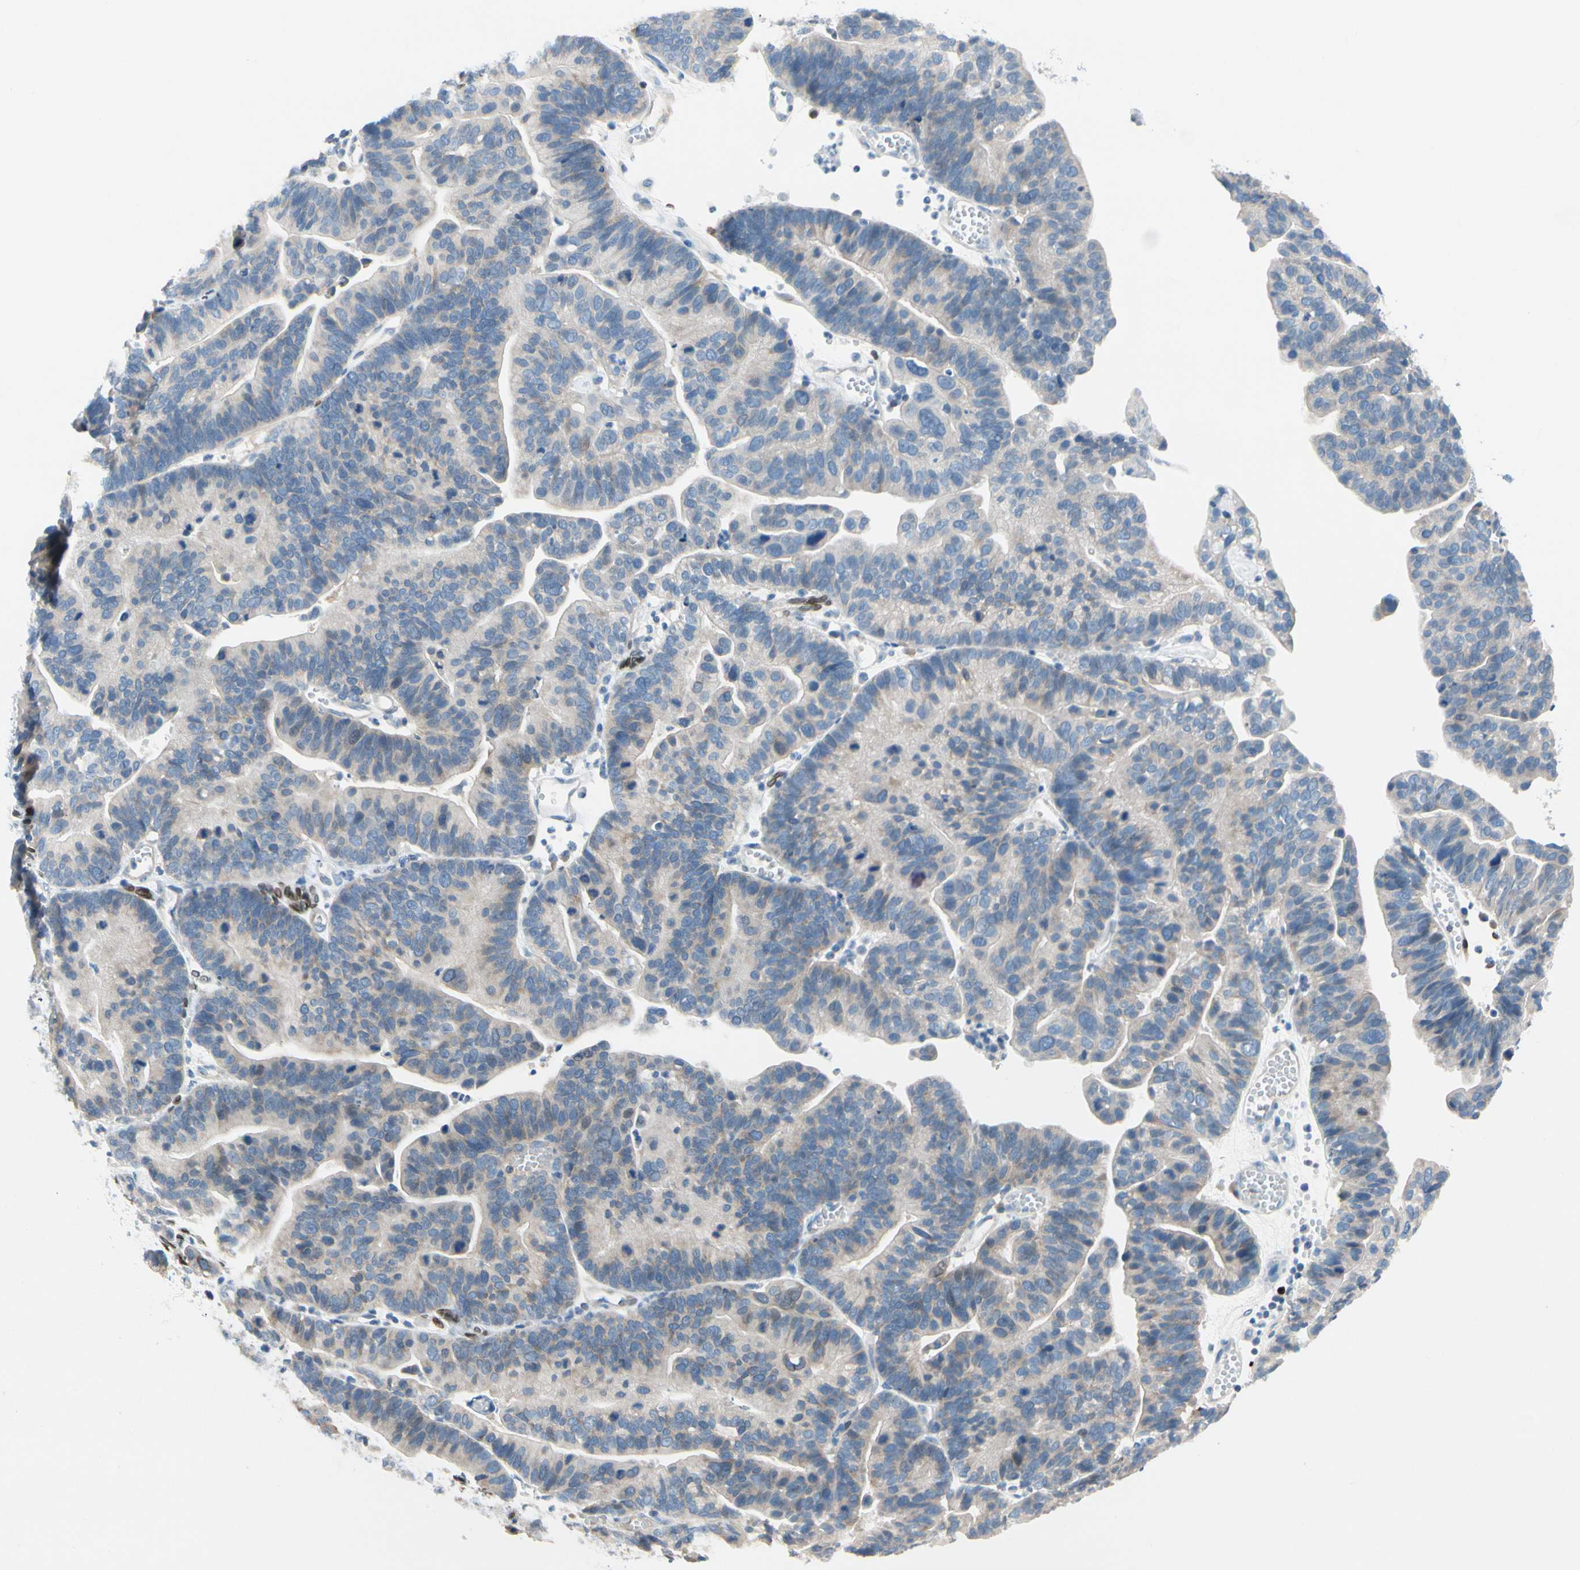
{"staining": {"intensity": "weak", "quantity": "<25%", "location": "cytoplasmic/membranous"}, "tissue": "ovarian cancer", "cell_type": "Tumor cells", "image_type": "cancer", "snomed": [{"axis": "morphology", "description": "Cystadenocarcinoma, serous, NOS"}, {"axis": "topography", "description": "Ovary"}], "caption": "Tumor cells show no significant protein staining in ovarian cancer (serous cystadenocarcinoma).", "gene": "ZNF132", "patient": {"sex": "female", "age": 56}}